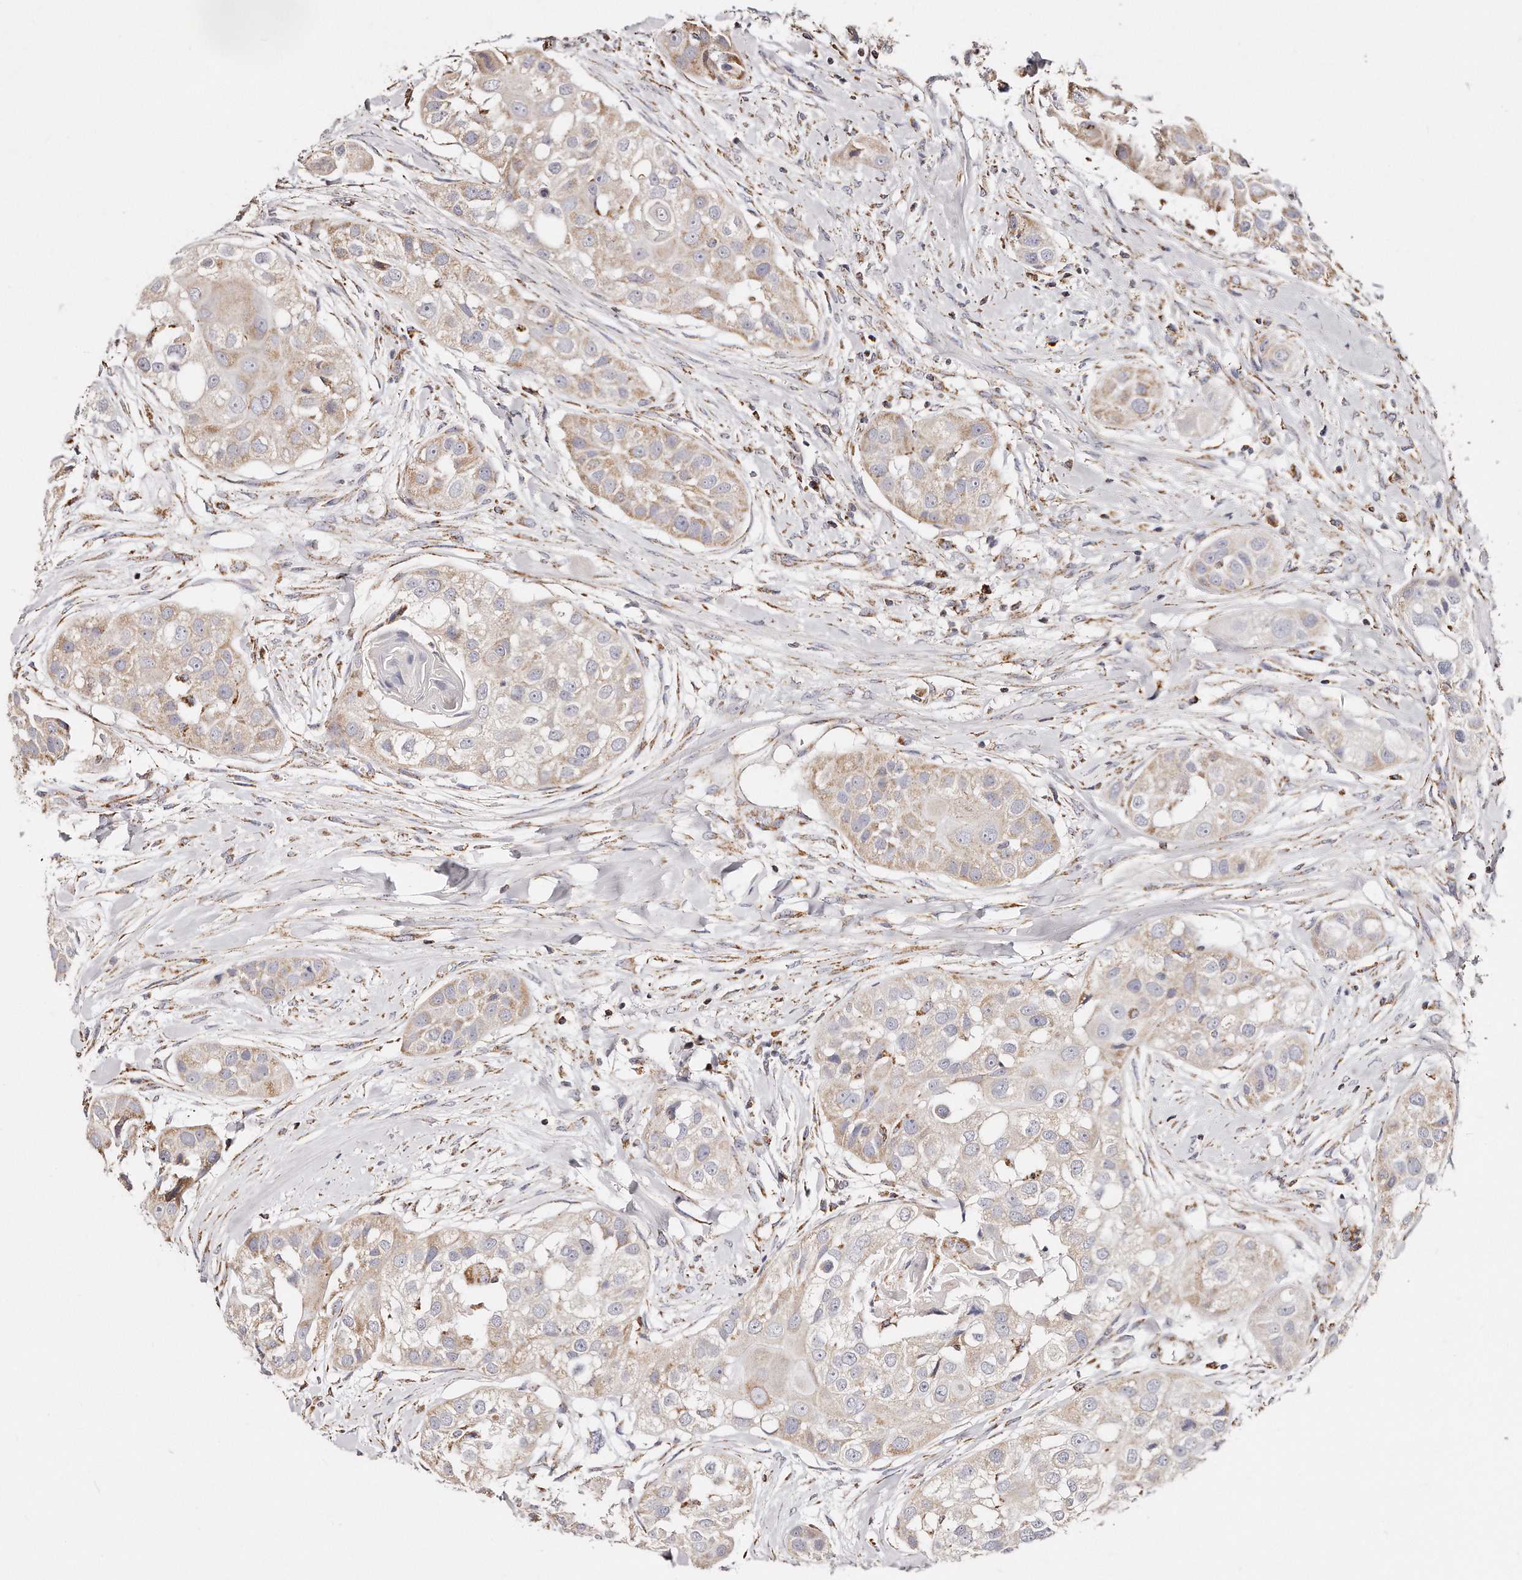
{"staining": {"intensity": "weak", "quantity": "25%-75%", "location": "cytoplasmic/membranous"}, "tissue": "head and neck cancer", "cell_type": "Tumor cells", "image_type": "cancer", "snomed": [{"axis": "morphology", "description": "Normal tissue, NOS"}, {"axis": "morphology", "description": "Squamous cell carcinoma, NOS"}, {"axis": "topography", "description": "Skeletal muscle"}, {"axis": "topography", "description": "Head-Neck"}], "caption": "IHC of head and neck cancer (squamous cell carcinoma) reveals low levels of weak cytoplasmic/membranous positivity in approximately 25%-75% of tumor cells.", "gene": "RTKN", "patient": {"sex": "male", "age": 51}}